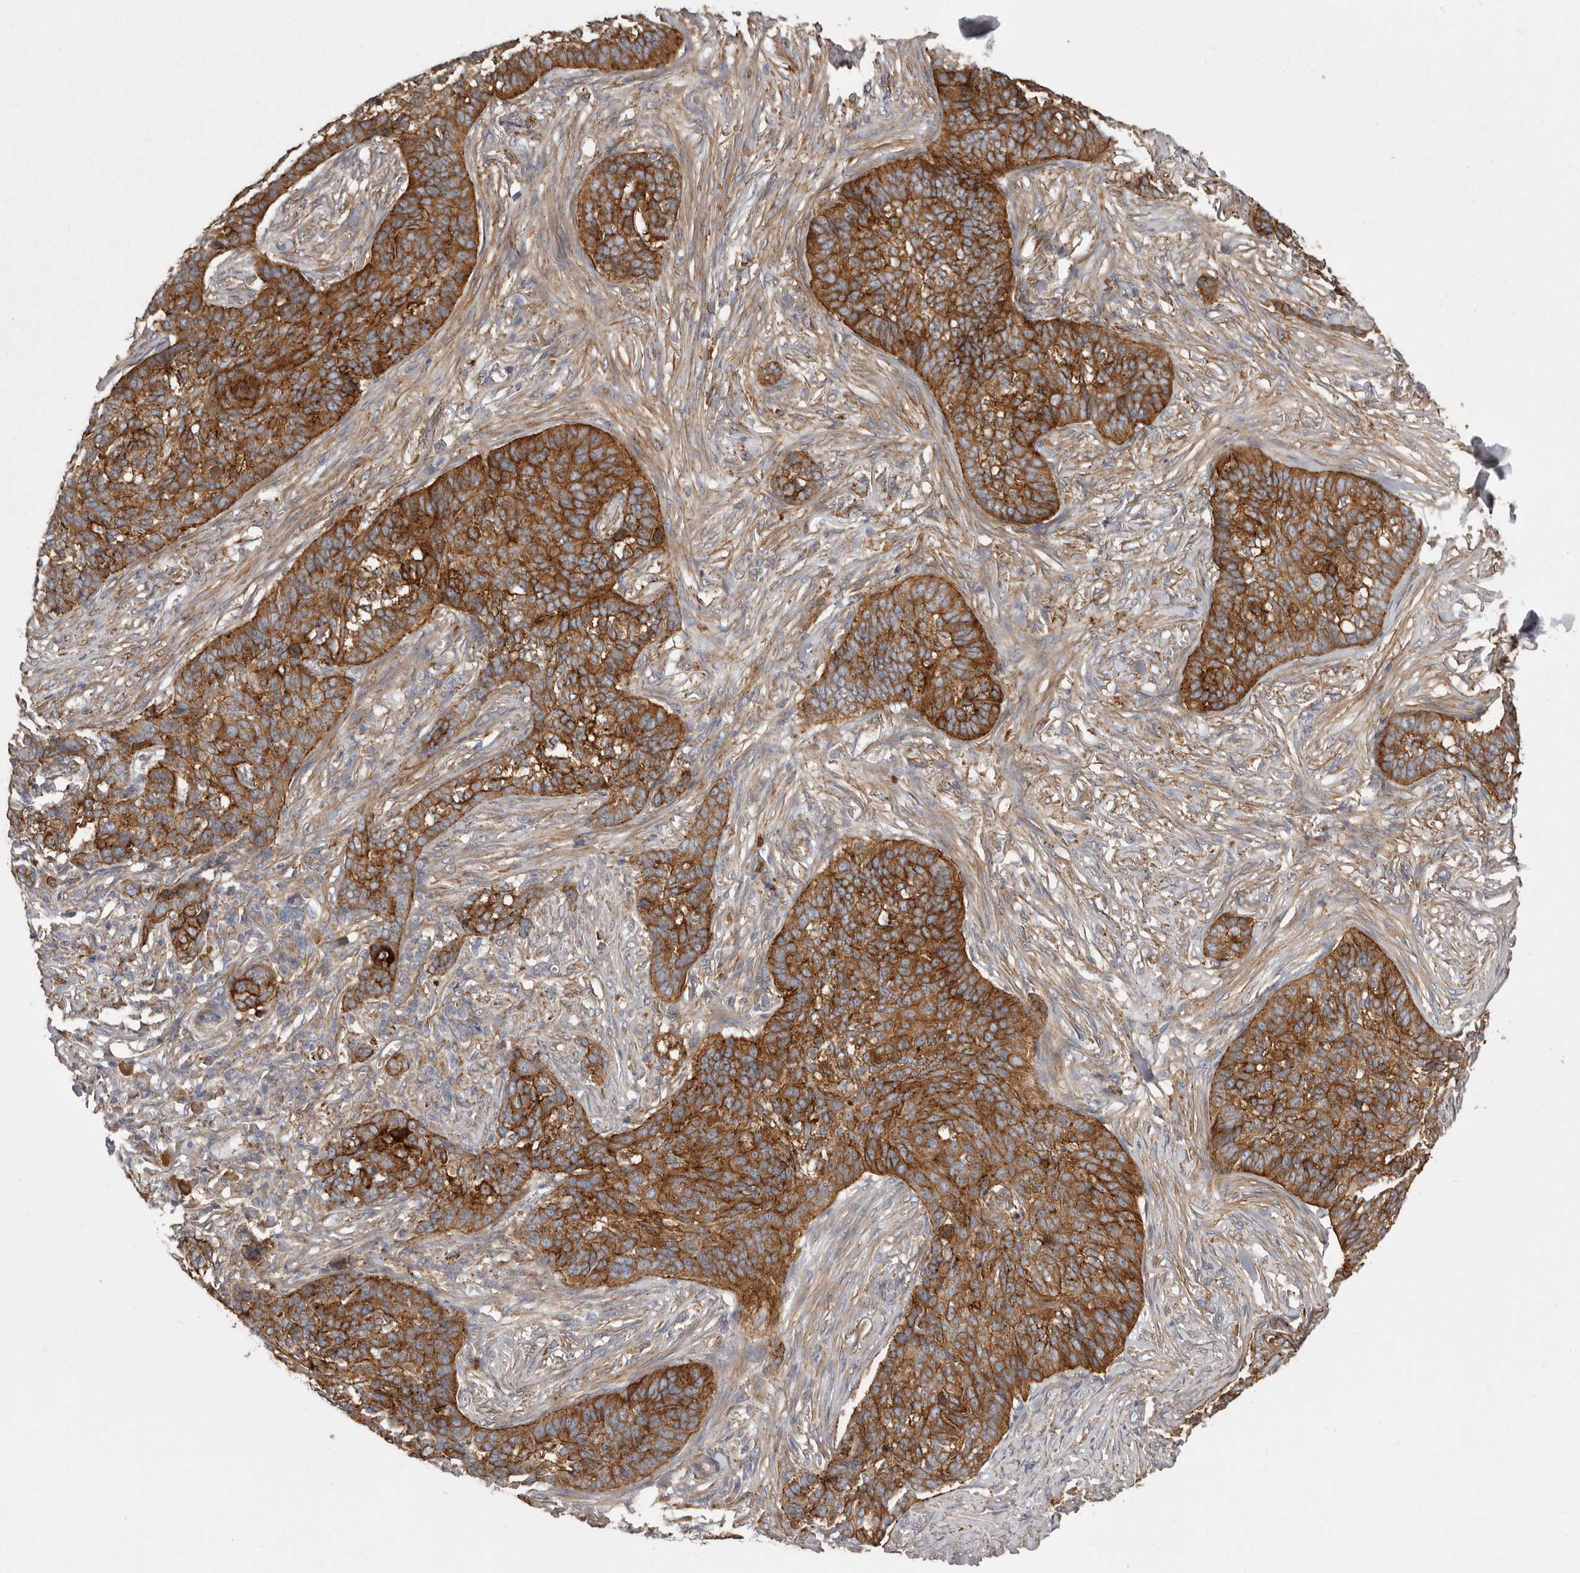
{"staining": {"intensity": "strong", "quantity": ">75%", "location": "cytoplasmic/membranous"}, "tissue": "skin cancer", "cell_type": "Tumor cells", "image_type": "cancer", "snomed": [{"axis": "morphology", "description": "Basal cell carcinoma"}, {"axis": "topography", "description": "Skin"}], "caption": "There is high levels of strong cytoplasmic/membranous expression in tumor cells of basal cell carcinoma (skin), as demonstrated by immunohistochemical staining (brown color).", "gene": "ENAH", "patient": {"sex": "male", "age": 85}}